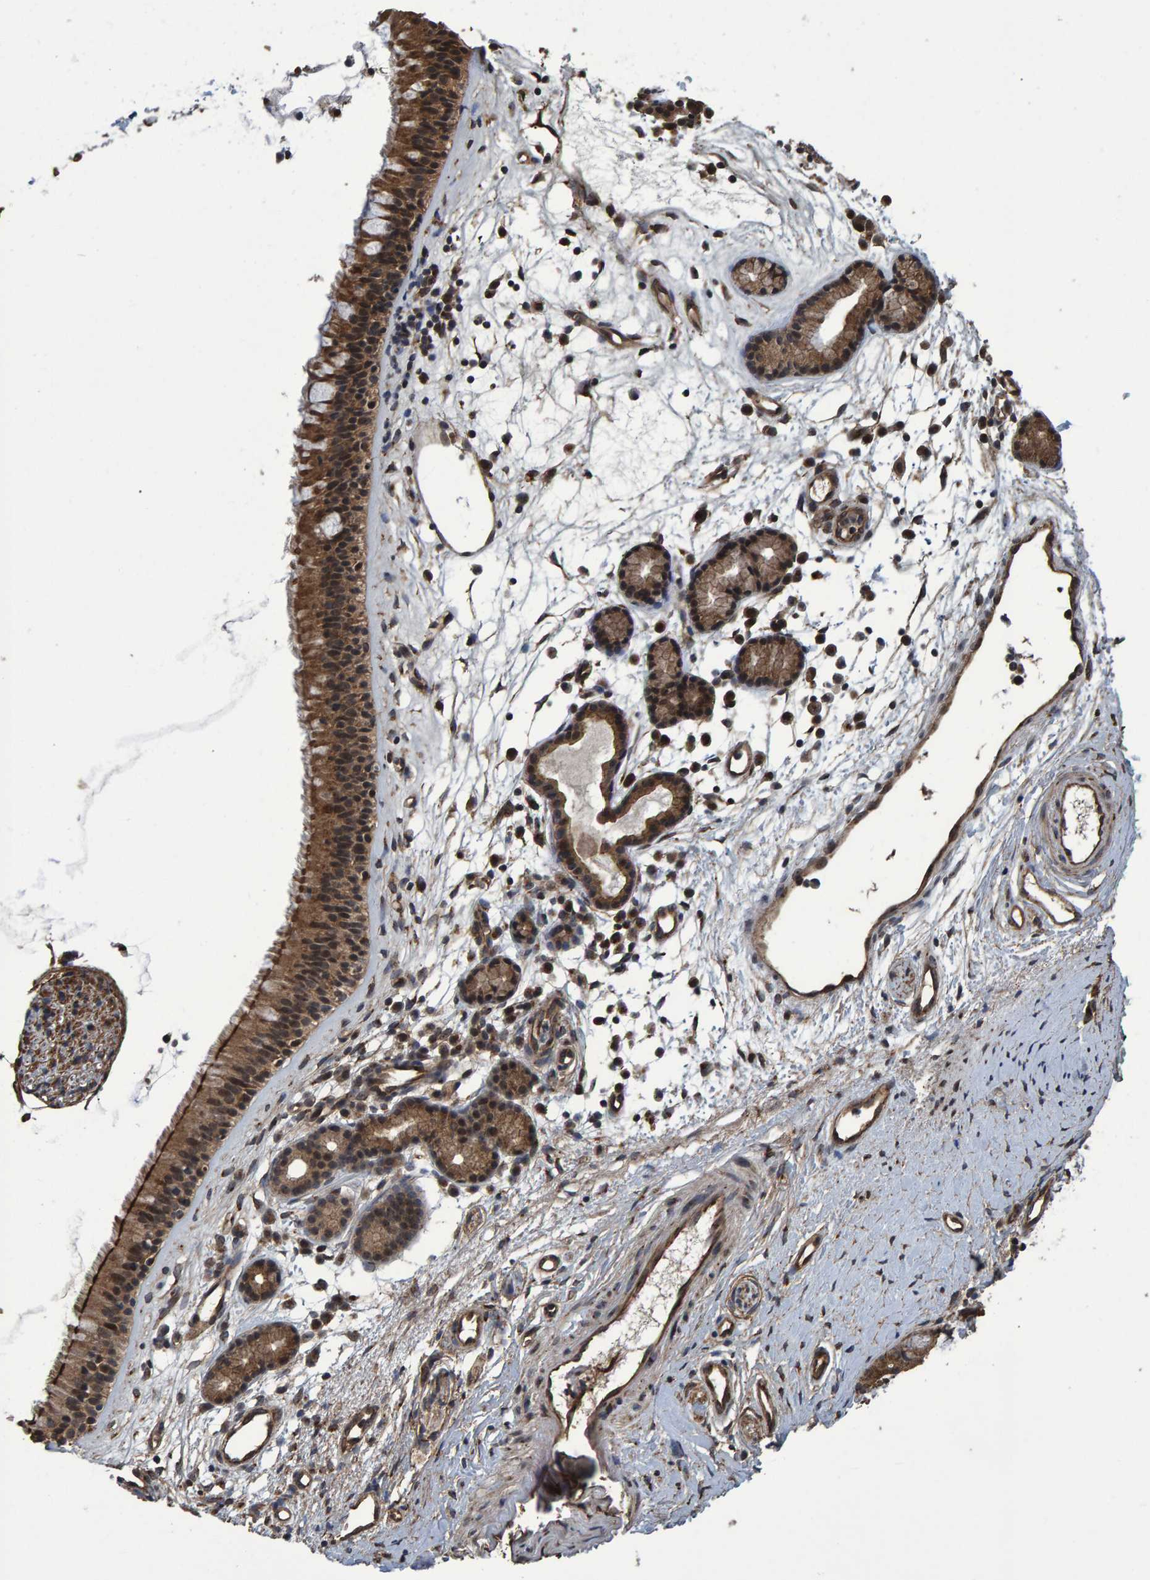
{"staining": {"intensity": "moderate", "quantity": ">75%", "location": "cytoplasmic/membranous,nuclear"}, "tissue": "nasopharynx", "cell_type": "Respiratory epithelial cells", "image_type": "normal", "snomed": [{"axis": "morphology", "description": "Normal tissue, NOS"}, {"axis": "topography", "description": "Nasopharynx"}], "caption": "About >75% of respiratory epithelial cells in benign nasopharynx display moderate cytoplasmic/membranous,nuclear protein staining as visualized by brown immunohistochemical staining.", "gene": "TRIM68", "patient": {"sex": "female", "age": 42}}